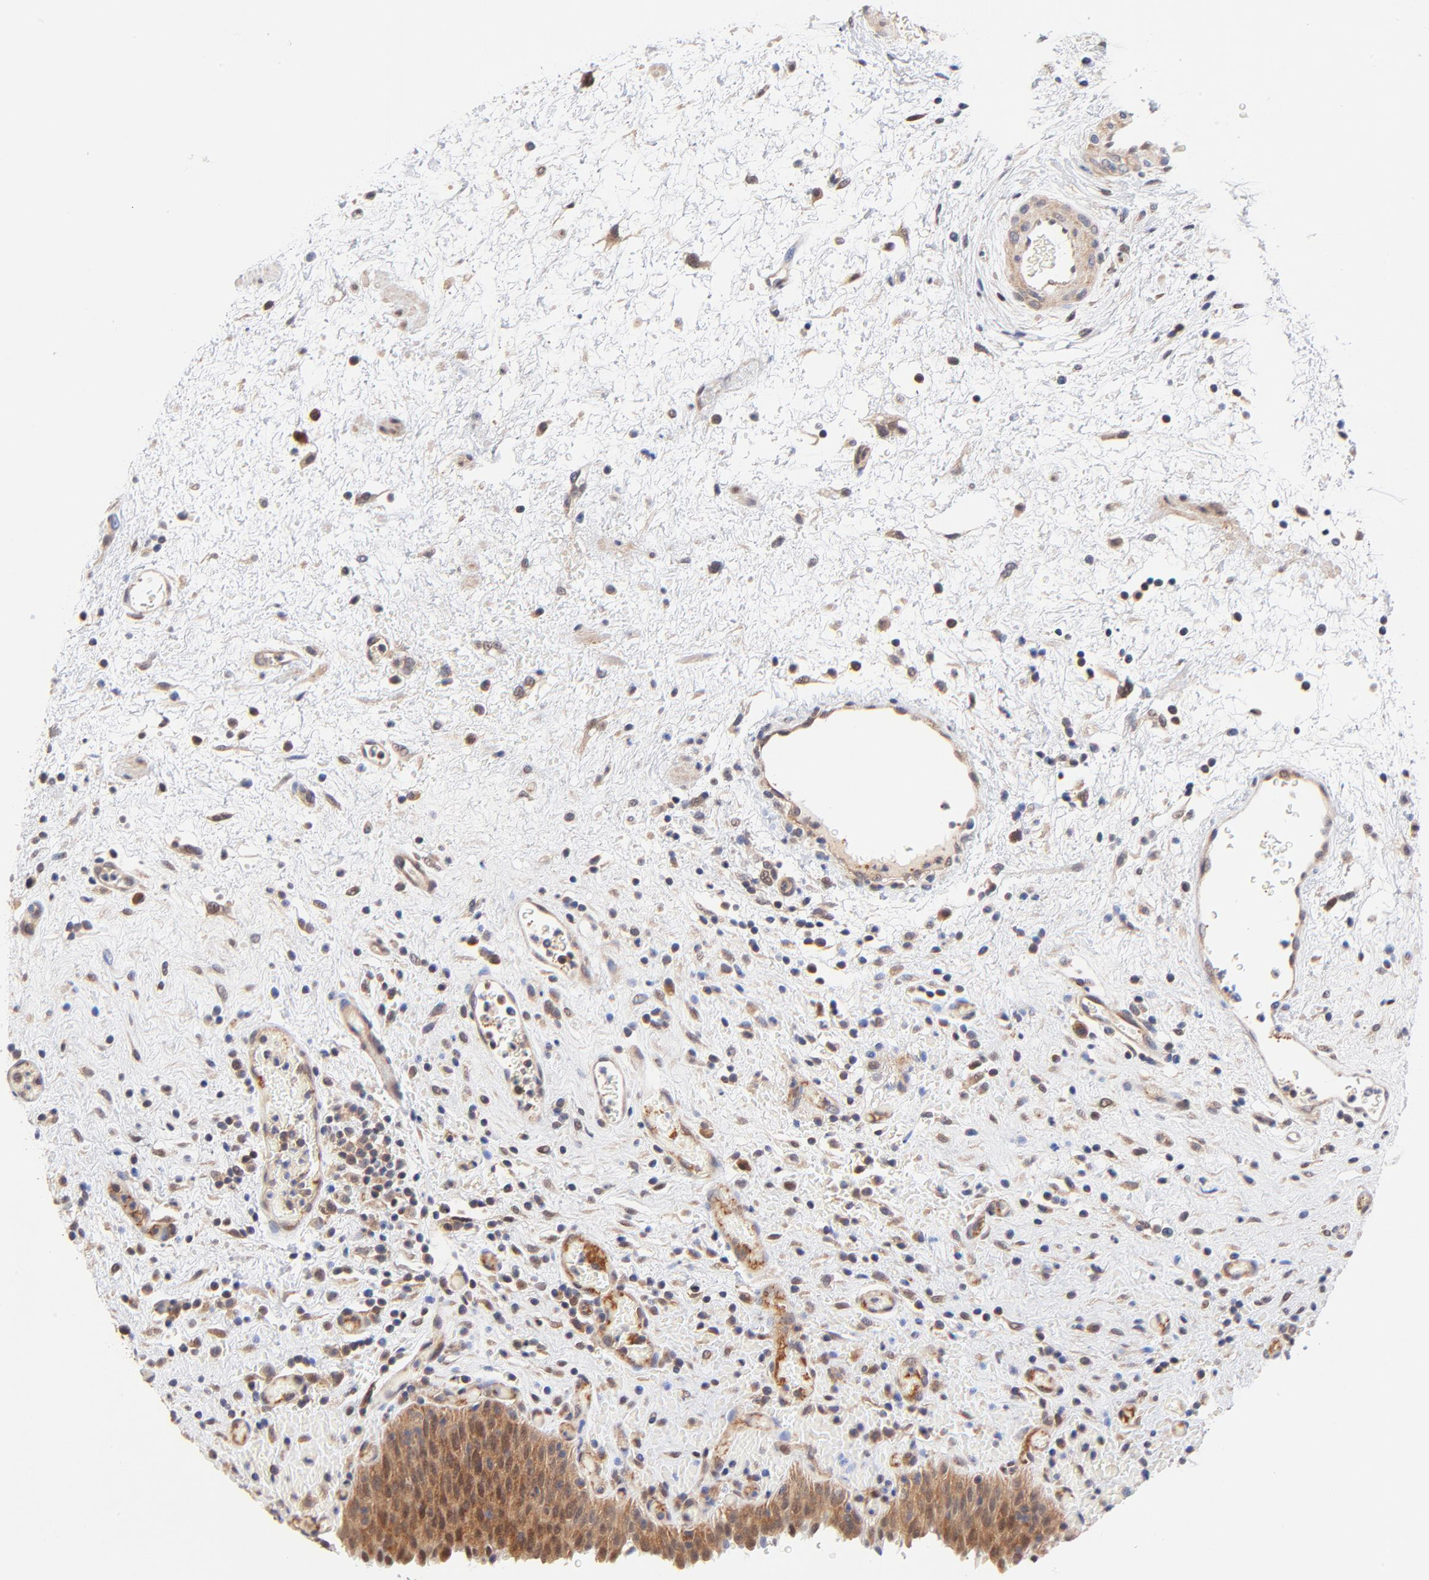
{"staining": {"intensity": "moderate", "quantity": ">75%", "location": "cytoplasmic/membranous,nuclear"}, "tissue": "urinary bladder", "cell_type": "Urothelial cells", "image_type": "normal", "snomed": [{"axis": "morphology", "description": "Normal tissue, NOS"}, {"axis": "topography", "description": "Urinary bladder"}], "caption": "Immunohistochemistry (DAB) staining of normal urinary bladder exhibits moderate cytoplasmic/membranous,nuclear protein expression in about >75% of urothelial cells.", "gene": "TXNL1", "patient": {"sex": "male", "age": 51}}